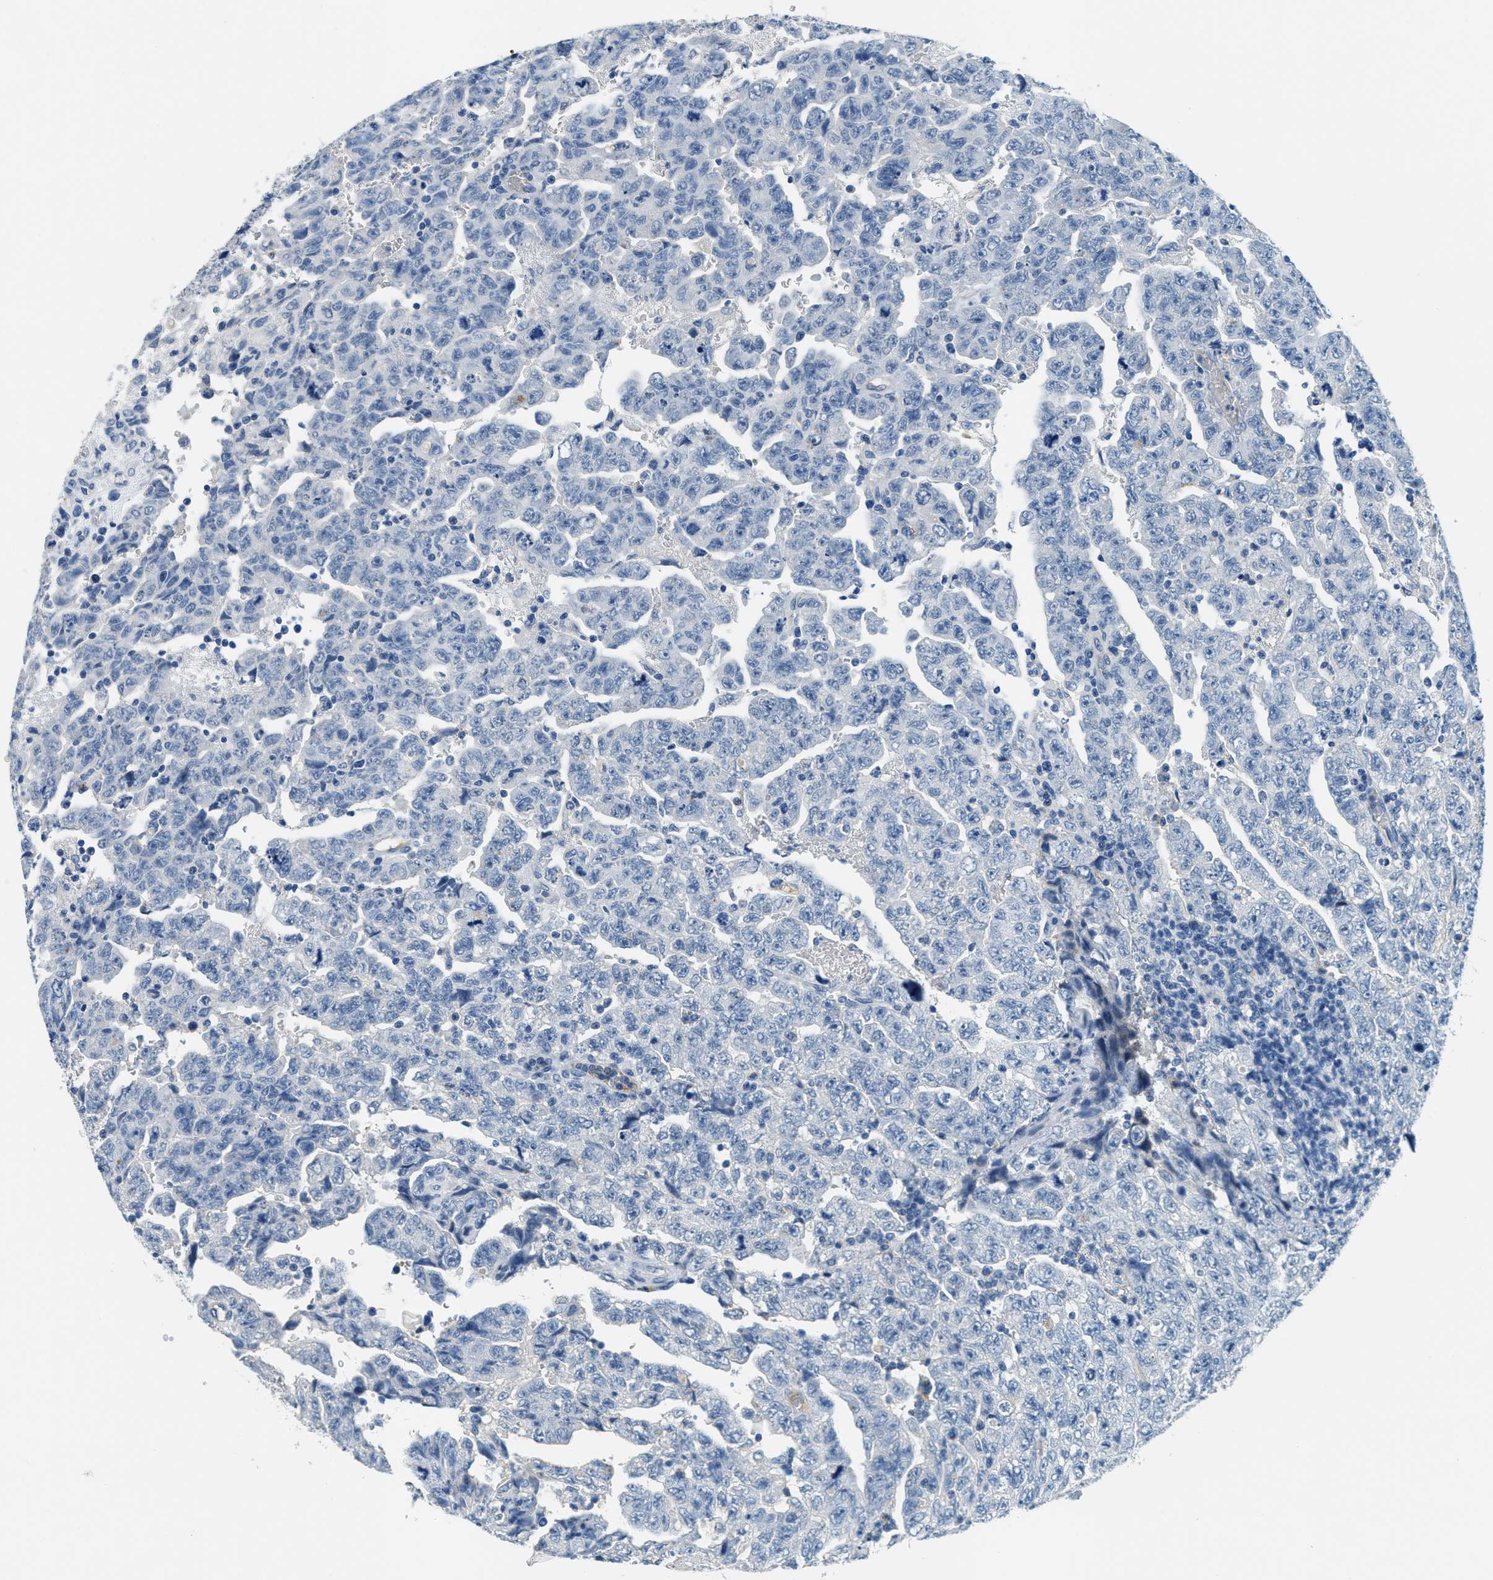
{"staining": {"intensity": "negative", "quantity": "none", "location": "none"}, "tissue": "testis cancer", "cell_type": "Tumor cells", "image_type": "cancer", "snomed": [{"axis": "morphology", "description": "Carcinoma, Embryonal, NOS"}, {"axis": "topography", "description": "Testis"}], "caption": "There is no significant staining in tumor cells of testis cancer. (Stains: DAB (3,3'-diaminobenzidine) IHC with hematoxylin counter stain, Microscopy: brightfield microscopy at high magnification).", "gene": "A2M", "patient": {"sex": "male", "age": 28}}